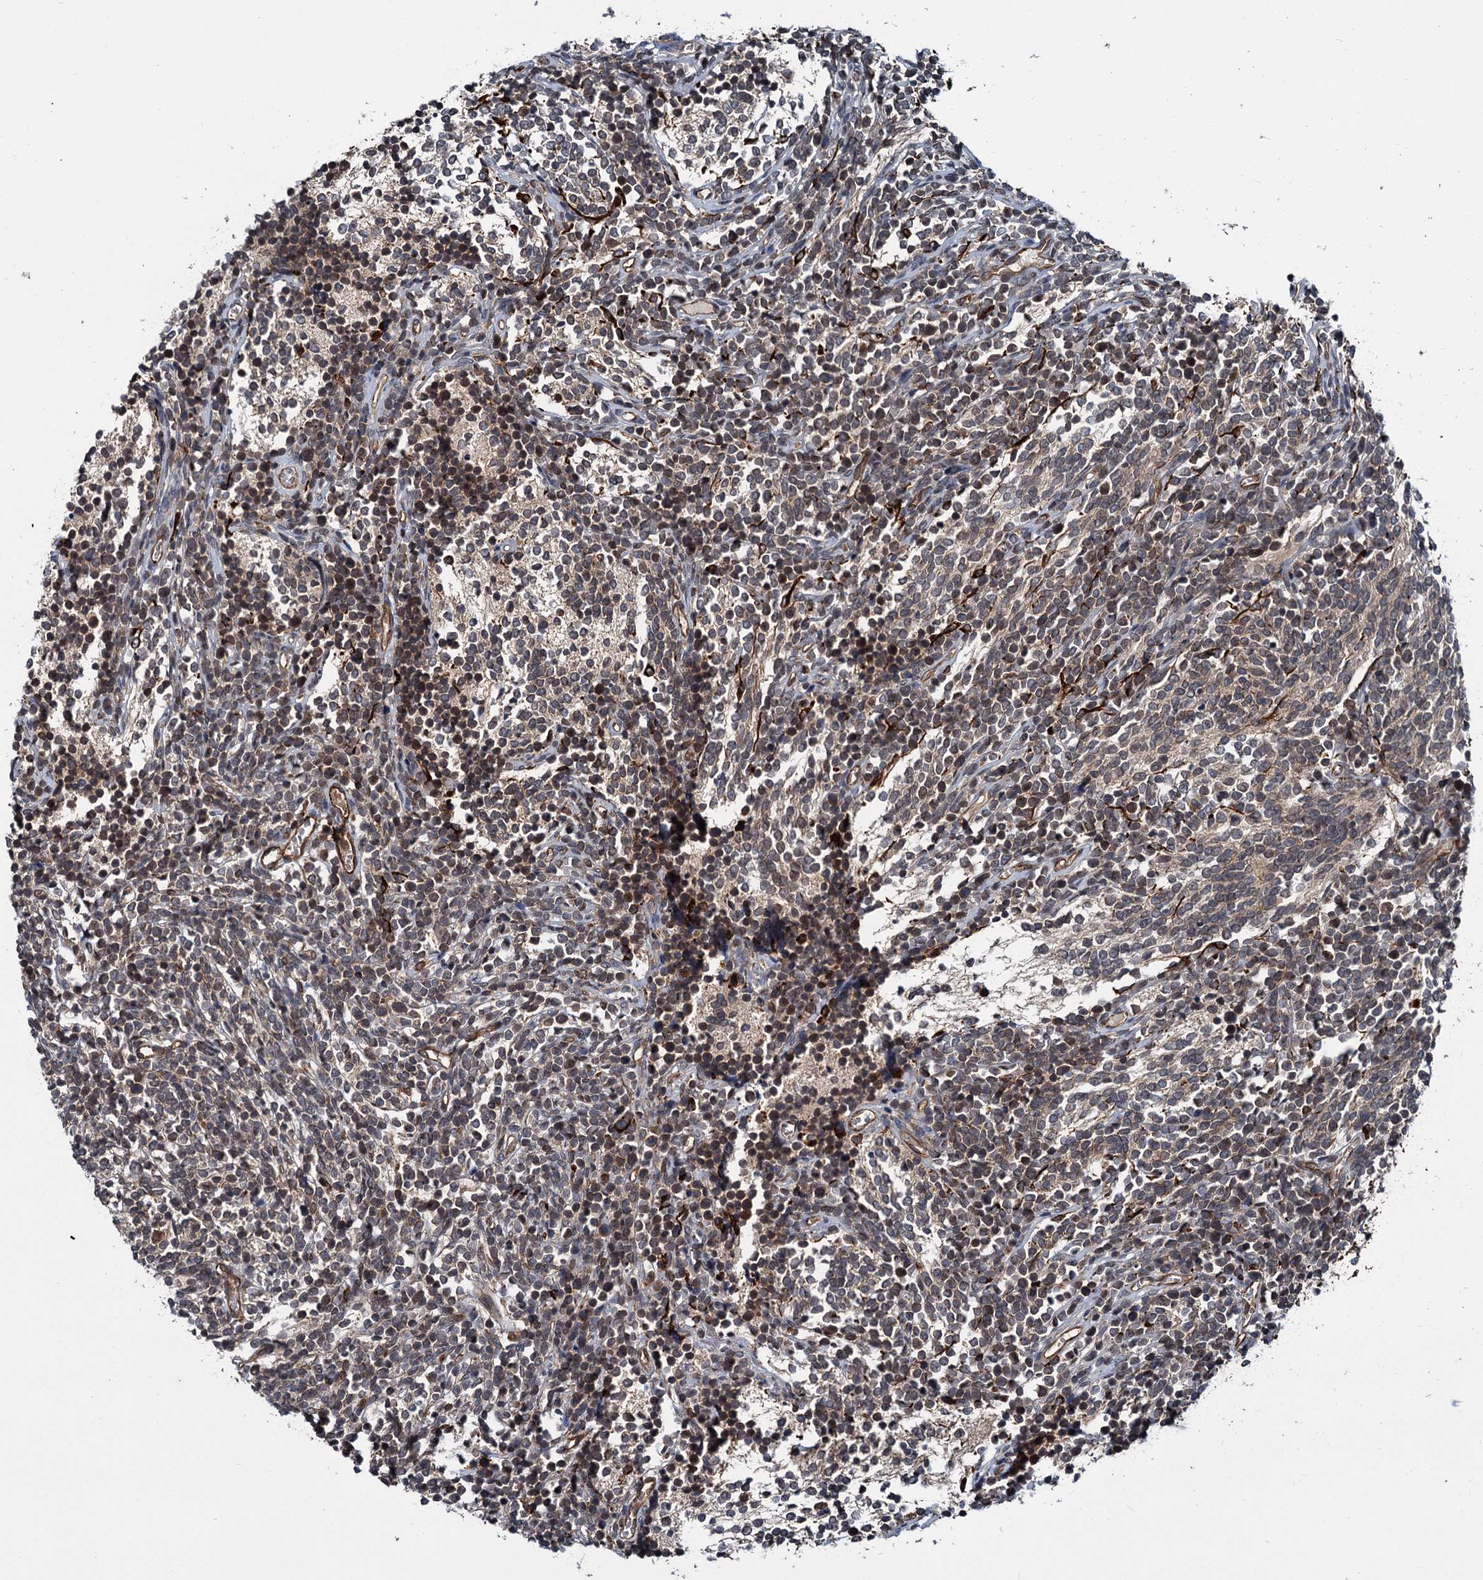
{"staining": {"intensity": "moderate", "quantity": "<25%", "location": "cytoplasmic/membranous"}, "tissue": "glioma", "cell_type": "Tumor cells", "image_type": "cancer", "snomed": [{"axis": "morphology", "description": "Glioma, malignant, Low grade"}, {"axis": "topography", "description": "Brain"}], "caption": "A brown stain highlights moderate cytoplasmic/membranous staining of a protein in glioma tumor cells.", "gene": "ZFYVE19", "patient": {"sex": "female", "age": 1}}